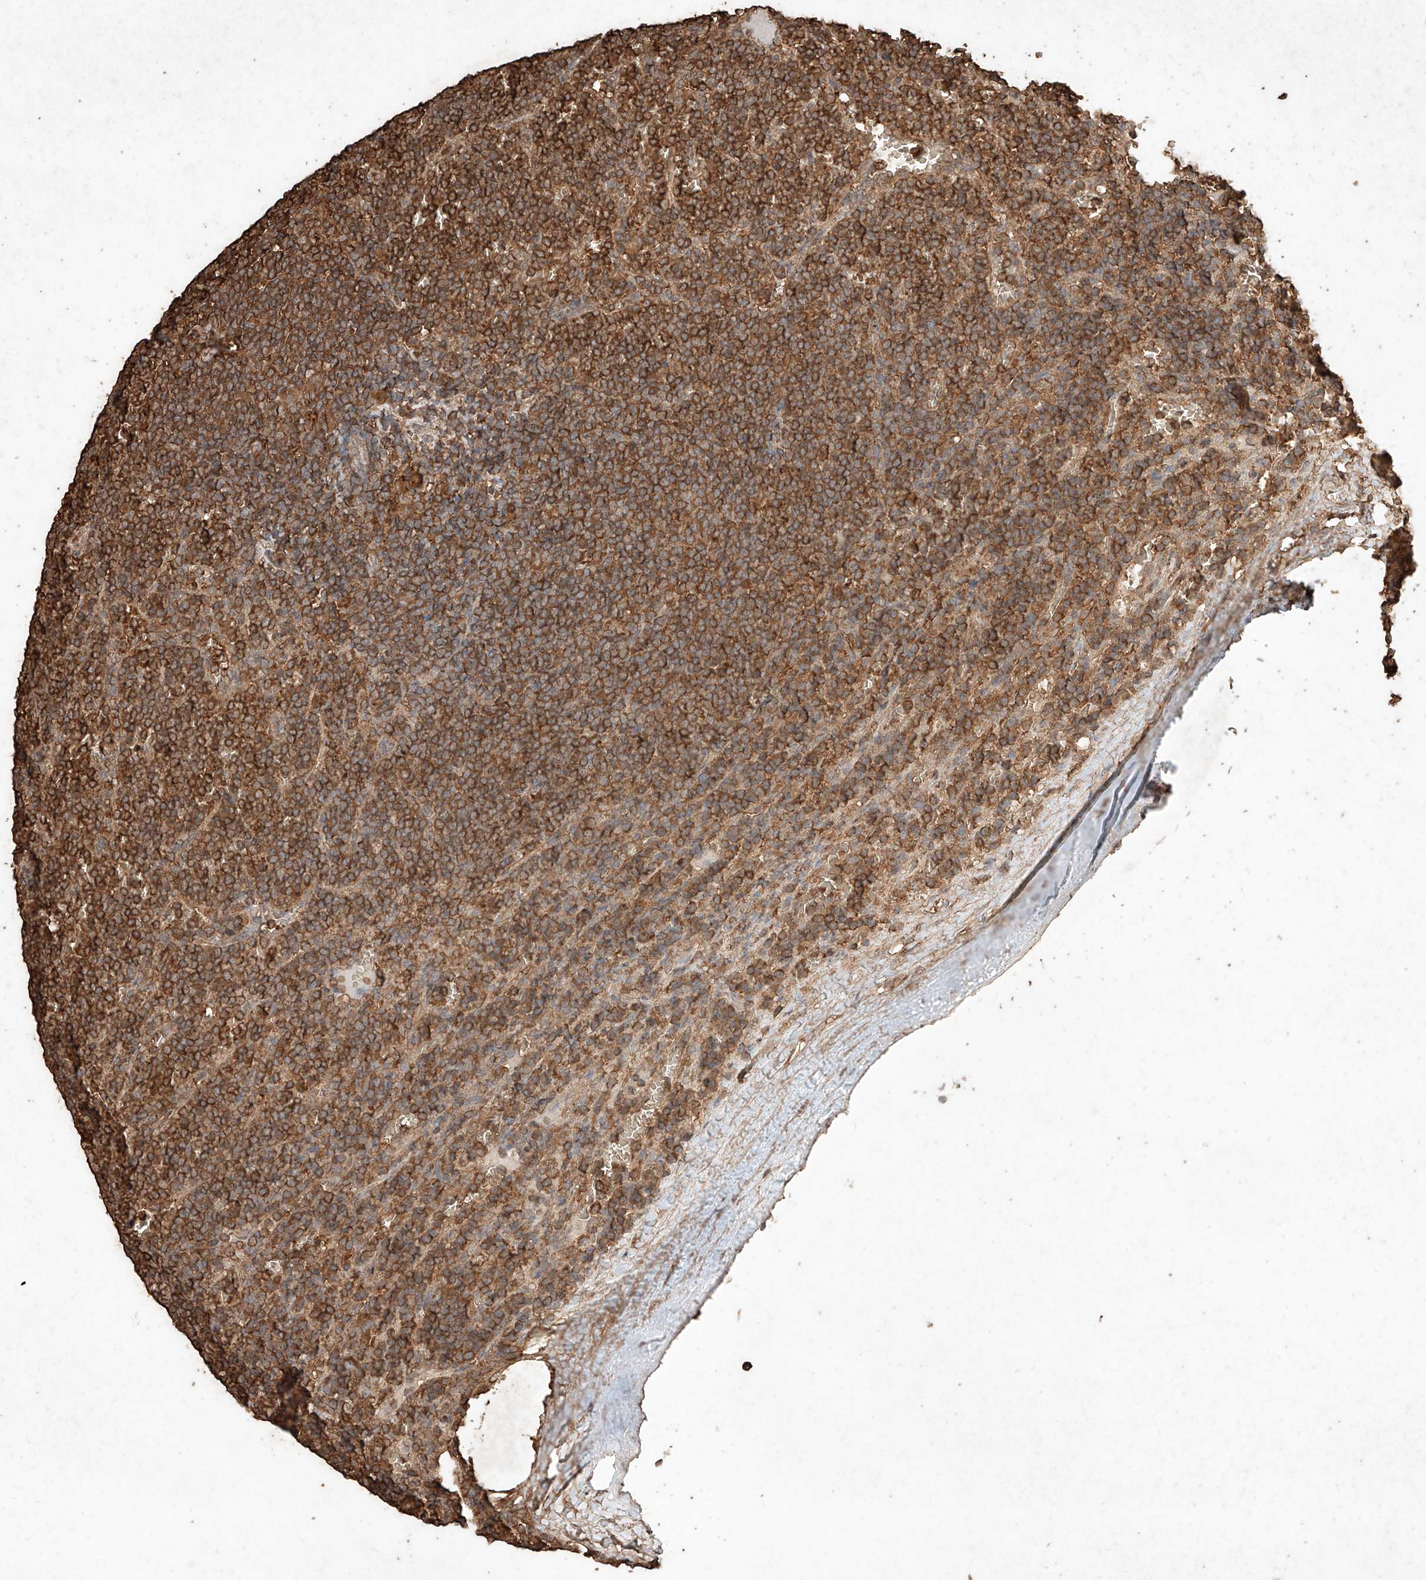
{"staining": {"intensity": "strong", "quantity": ">75%", "location": "cytoplasmic/membranous"}, "tissue": "lymphoma", "cell_type": "Tumor cells", "image_type": "cancer", "snomed": [{"axis": "morphology", "description": "Malignant lymphoma, non-Hodgkin's type, Low grade"}, {"axis": "topography", "description": "Spleen"}], "caption": "This micrograph demonstrates immunohistochemistry (IHC) staining of malignant lymphoma, non-Hodgkin's type (low-grade), with high strong cytoplasmic/membranous staining in approximately >75% of tumor cells.", "gene": "M6PR", "patient": {"sex": "female", "age": 19}}